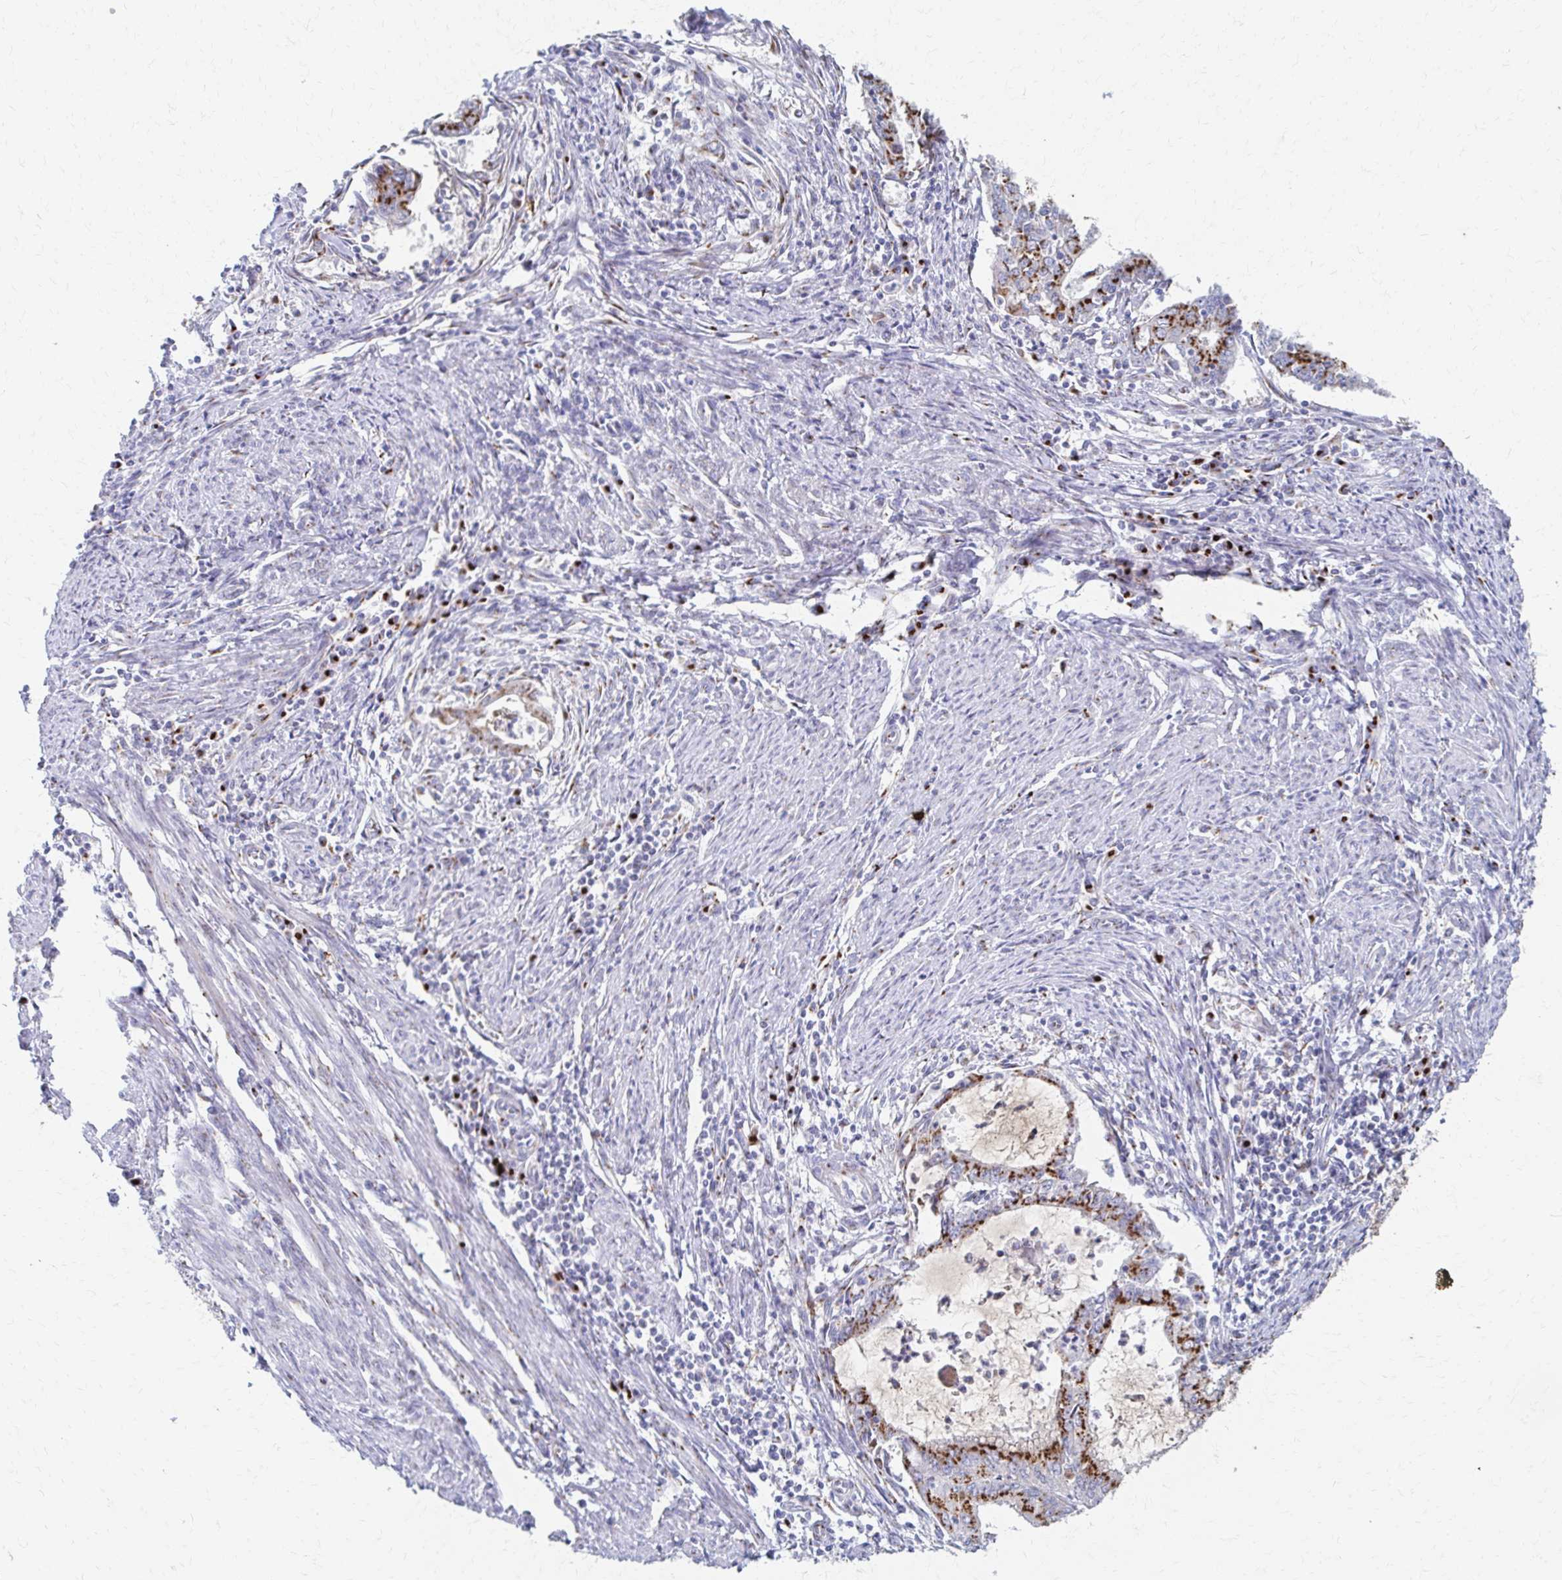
{"staining": {"intensity": "strong", "quantity": ">75%", "location": "cytoplasmic/membranous"}, "tissue": "endometrial cancer", "cell_type": "Tumor cells", "image_type": "cancer", "snomed": [{"axis": "morphology", "description": "Adenocarcinoma, NOS"}, {"axis": "topography", "description": "Endometrium"}], "caption": "Immunohistochemistry (IHC) staining of endometrial cancer, which displays high levels of strong cytoplasmic/membranous positivity in approximately >75% of tumor cells indicating strong cytoplasmic/membranous protein expression. The staining was performed using DAB (3,3'-diaminobenzidine) (brown) for protein detection and nuclei were counterstained in hematoxylin (blue).", "gene": "TM9SF1", "patient": {"sex": "female", "age": 61}}